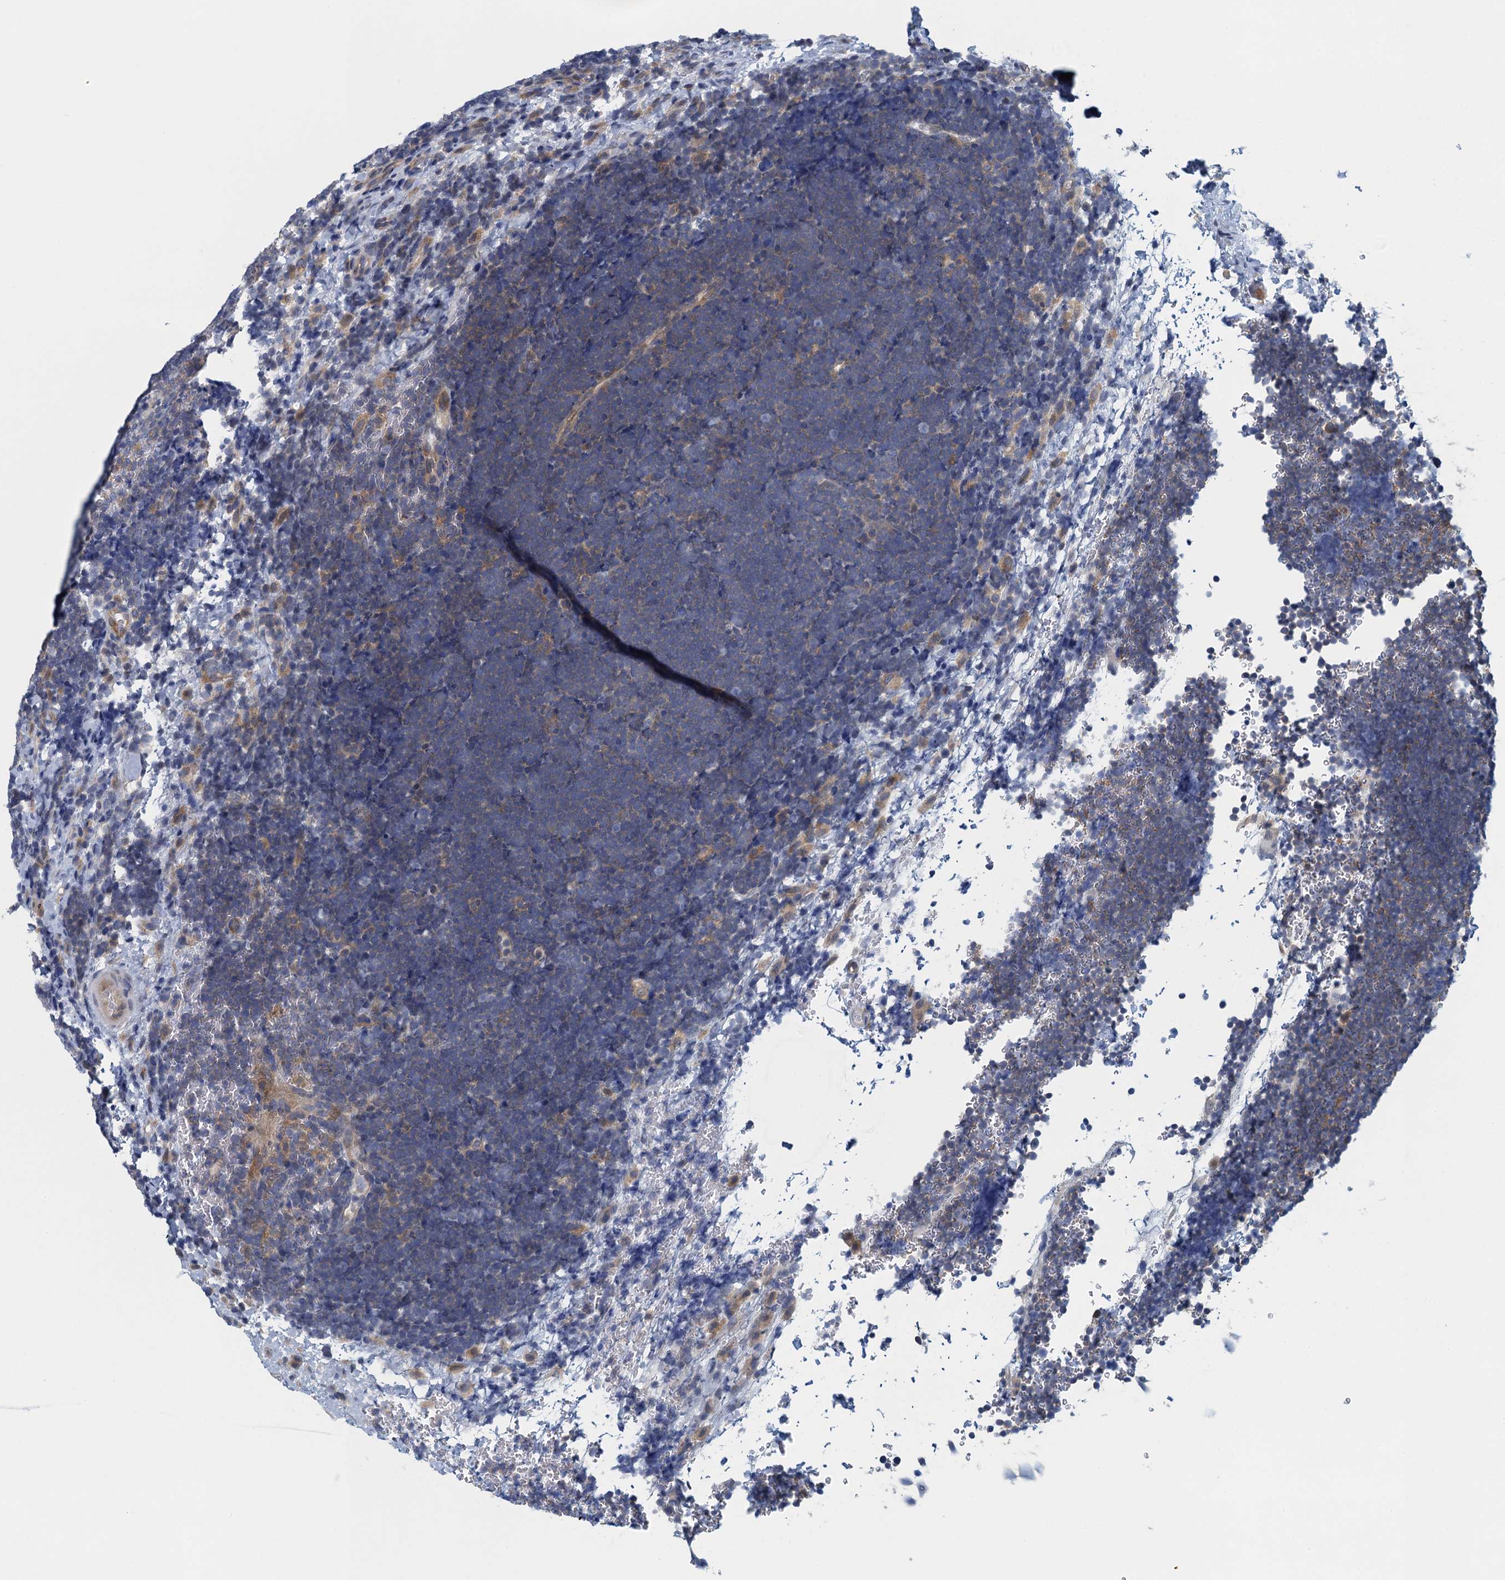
{"staining": {"intensity": "negative", "quantity": "none", "location": "none"}, "tissue": "lymphoma", "cell_type": "Tumor cells", "image_type": "cancer", "snomed": [{"axis": "morphology", "description": "Malignant lymphoma, non-Hodgkin's type, High grade"}, {"axis": "topography", "description": "Lymph node"}], "caption": "Immunohistochemical staining of lymphoma exhibits no significant positivity in tumor cells. (DAB (3,3'-diaminobenzidine) IHC with hematoxylin counter stain).", "gene": "NCKAP1L", "patient": {"sex": "male", "age": 13}}